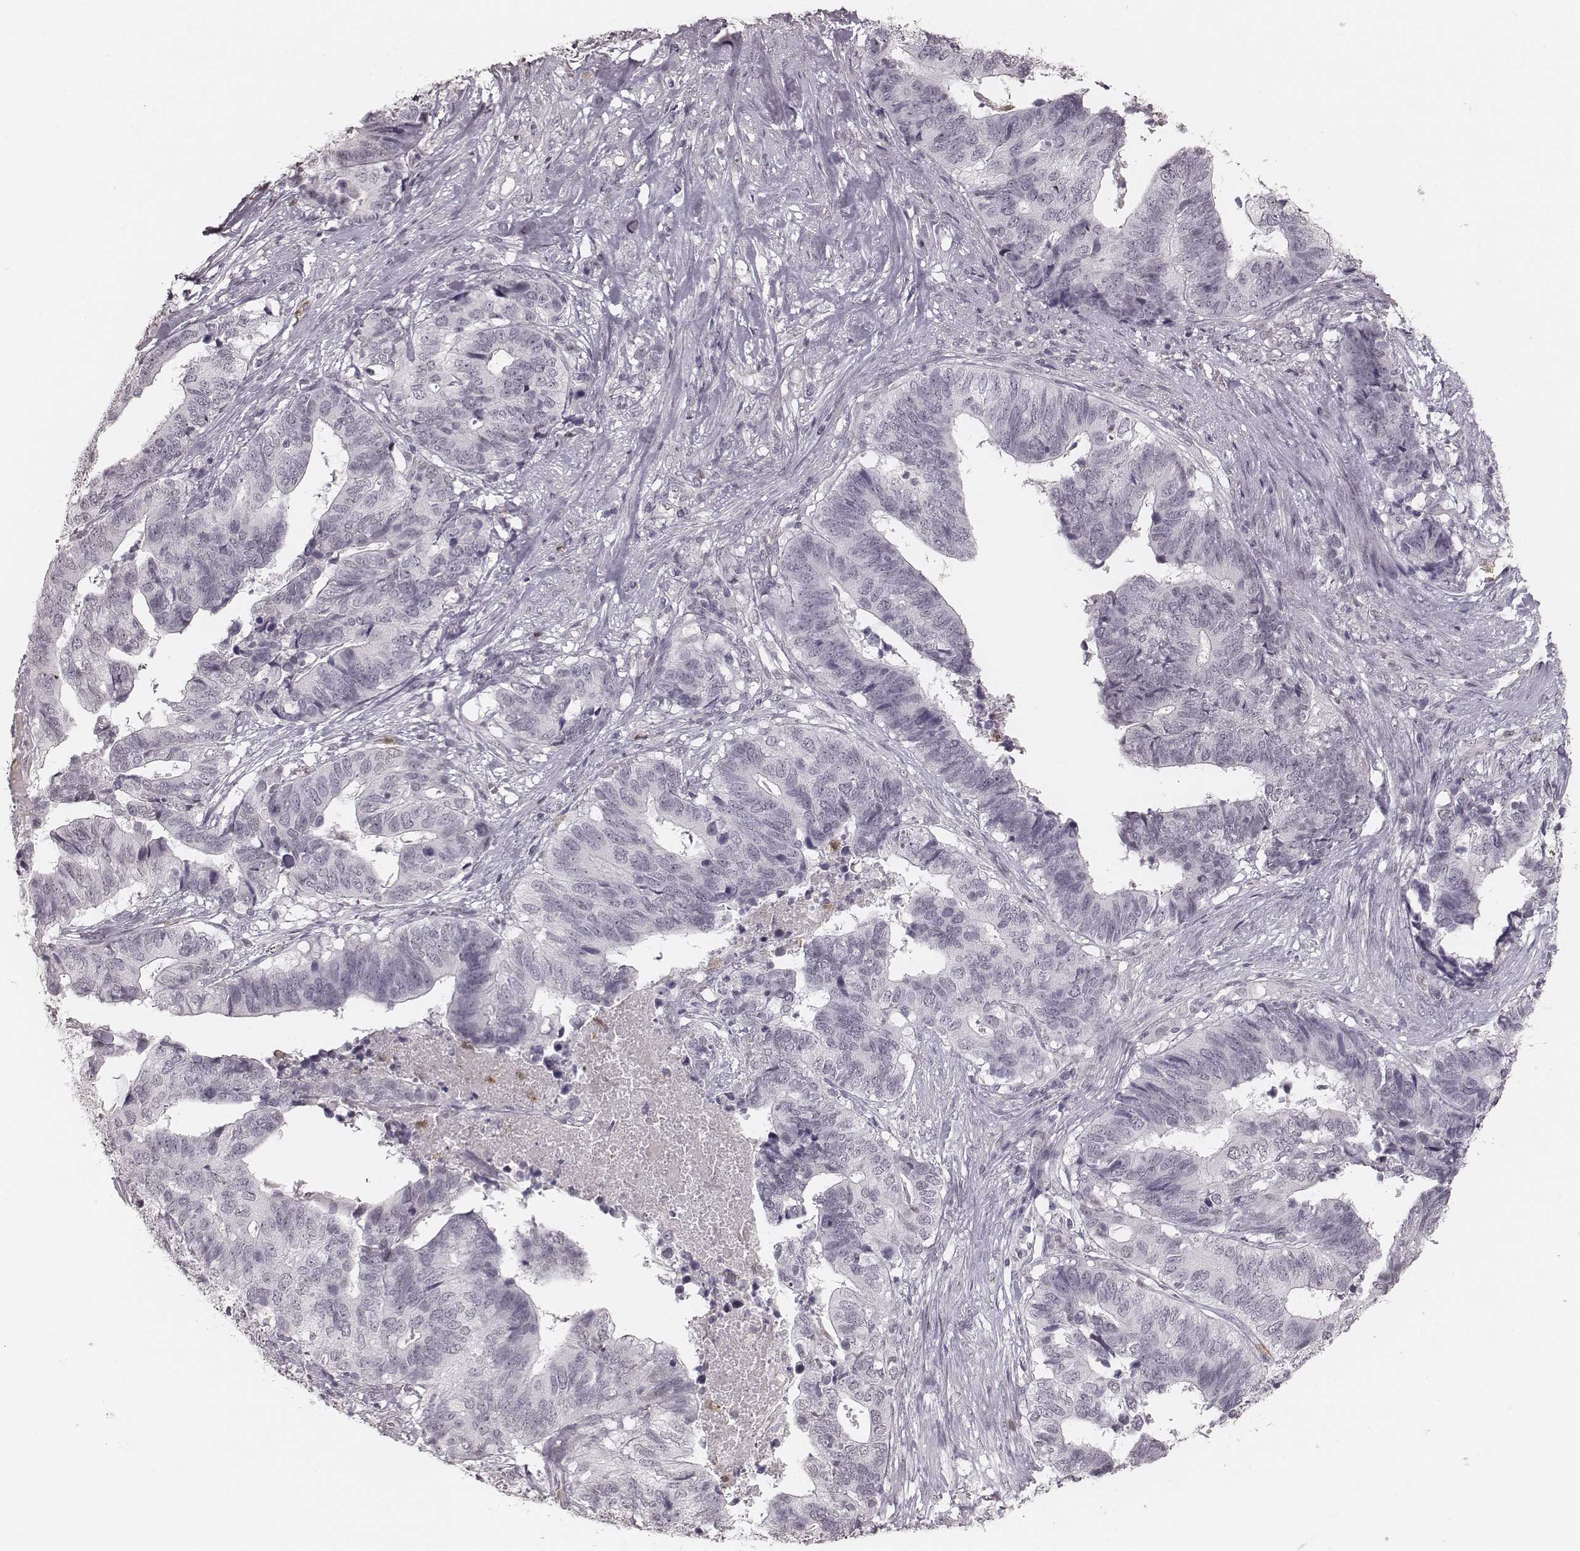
{"staining": {"intensity": "negative", "quantity": "none", "location": "none"}, "tissue": "stomach cancer", "cell_type": "Tumor cells", "image_type": "cancer", "snomed": [{"axis": "morphology", "description": "Adenocarcinoma, NOS"}, {"axis": "topography", "description": "Stomach, upper"}], "caption": "Tumor cells are negative for protein expression in human stomach cancer (adenocarcinoma).", "gene": "KITLG", "patient": {"sex": "female", "age": 67}}